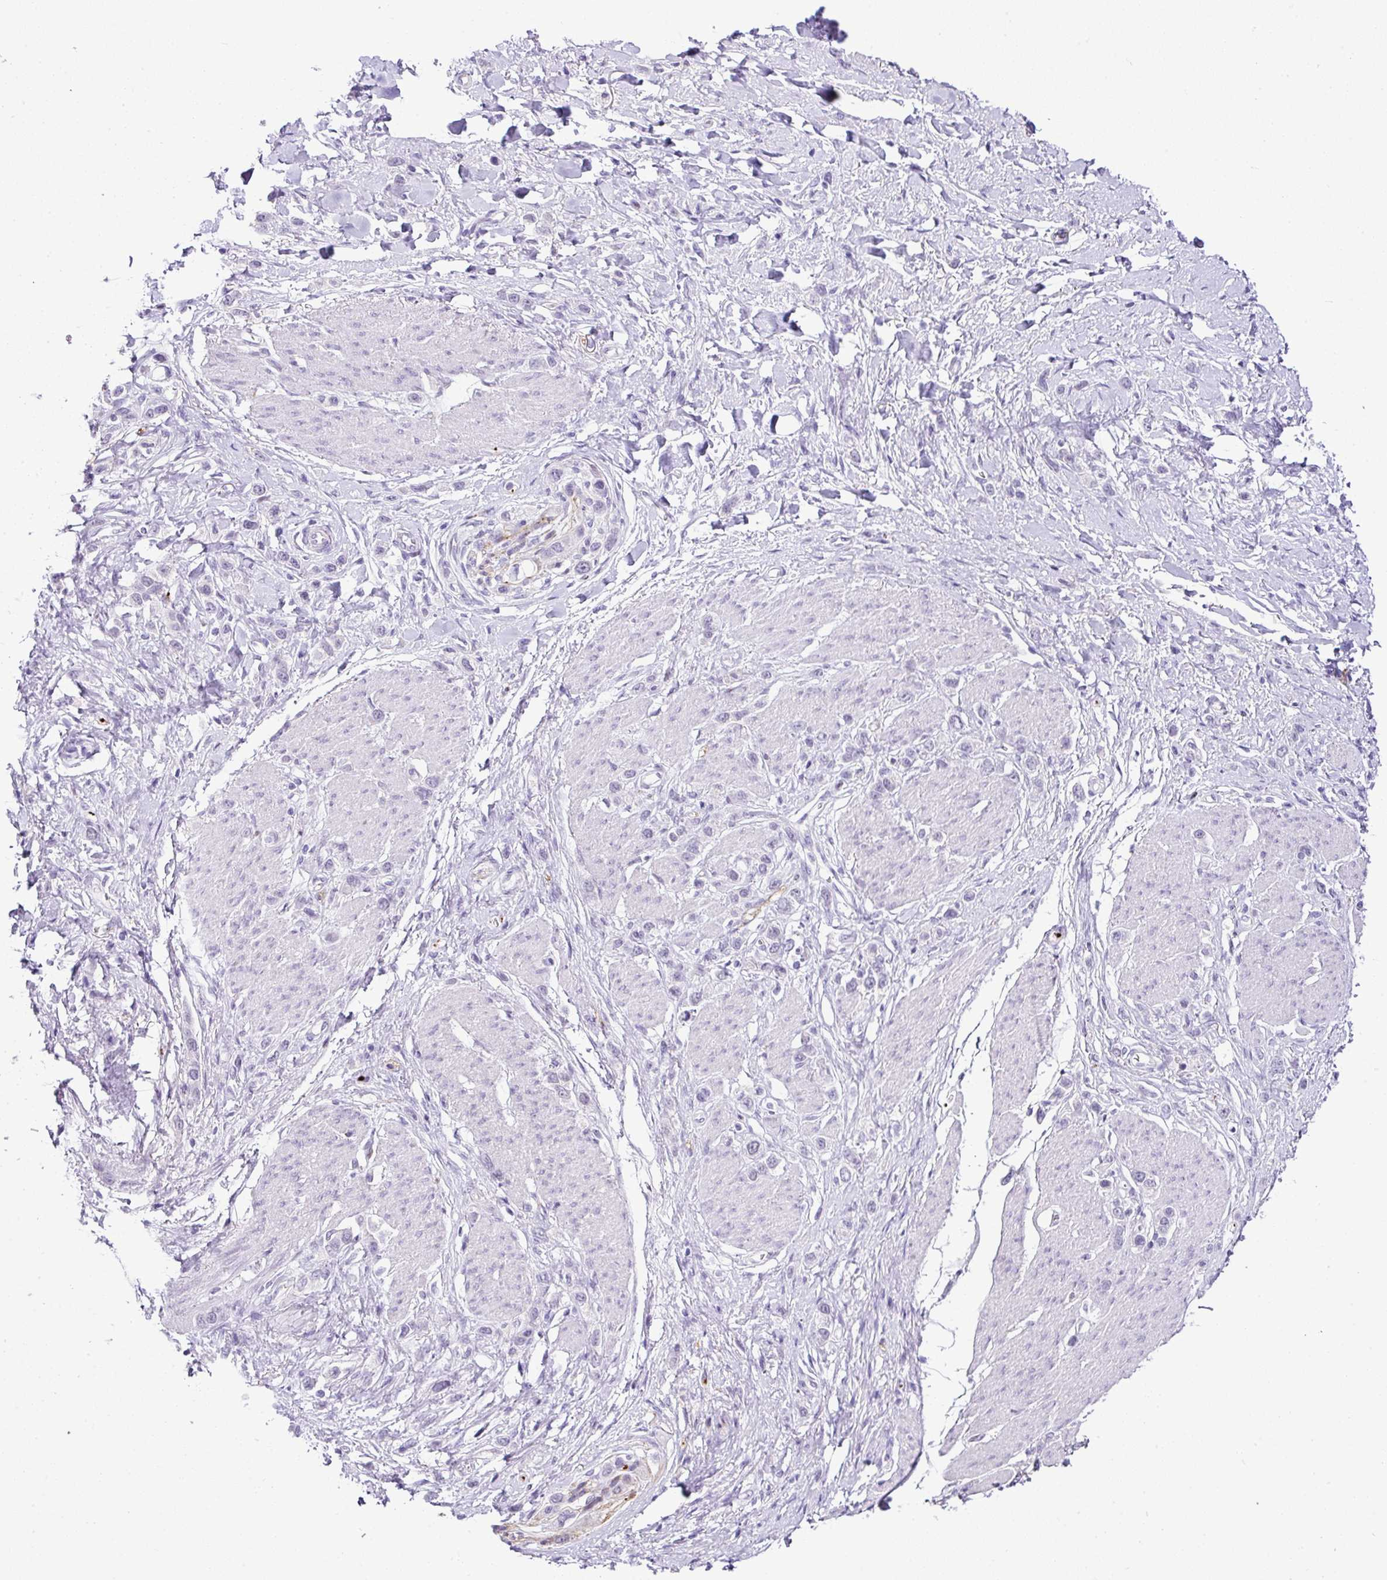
{"staining": {"intensity": "negative", "quantity": "none", "location": "none"}, "tissue": "stomach cancer", "cell_type": "Tumor cells", "image_type": "cancer", "snomed": [{"axis": "morphology", "description": "Adenocarcinoma, NOS"}, {"axis": "topography", "description": "Stomach"}], "caption": "Protein analysis of stomach adenocarcinoma reveals no significant positivity in tumor cells. The staining is performed using DAB brown chromogen with nuclei counter-stained in using hematoxylin.", "gene": "CMTM5", "patient": {"sex": "female", "age": 65}}